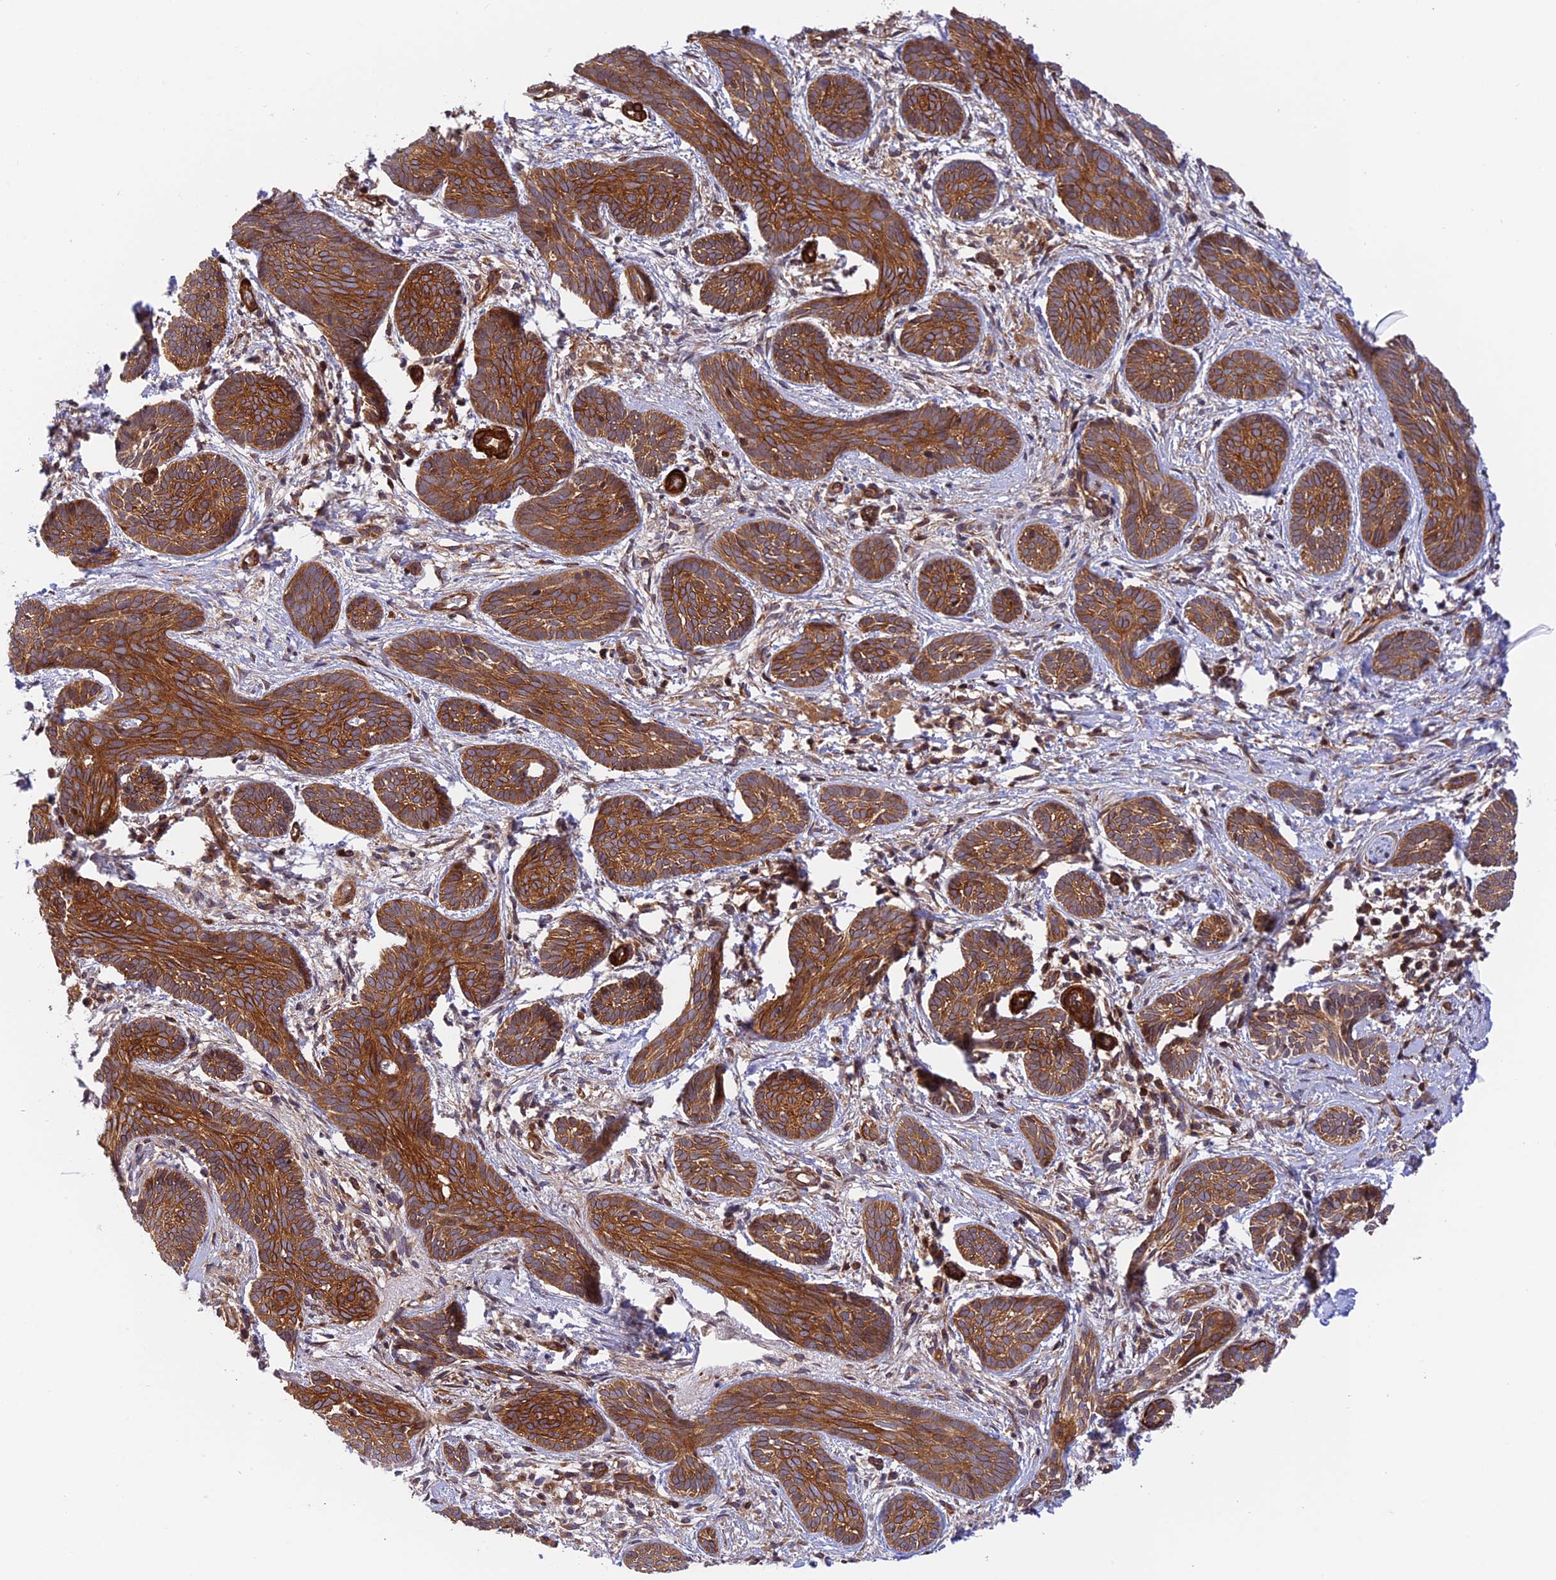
{"staining": {"intensity": "strong", "quantity": ">75%", "location": "cytoplasmic/membranous"}, "tissue": "skin cancer", "cell_type": "Tumor cells", "image_type": "cancer", "snomed": [{"axis": "morphology", "description": "Basal cell carcinoma"}, {"axis": "topography", "description": "Skin"}], "caption": "High-power microscopy captured an IHC photomicrograph of basal cell carcinoma (skin), revealing strong cytoplasmic/membranous expression in approximately >75% of tumor cells.", "gene": "EVI5L", "patient": {"sex": "female", "age": 81}}